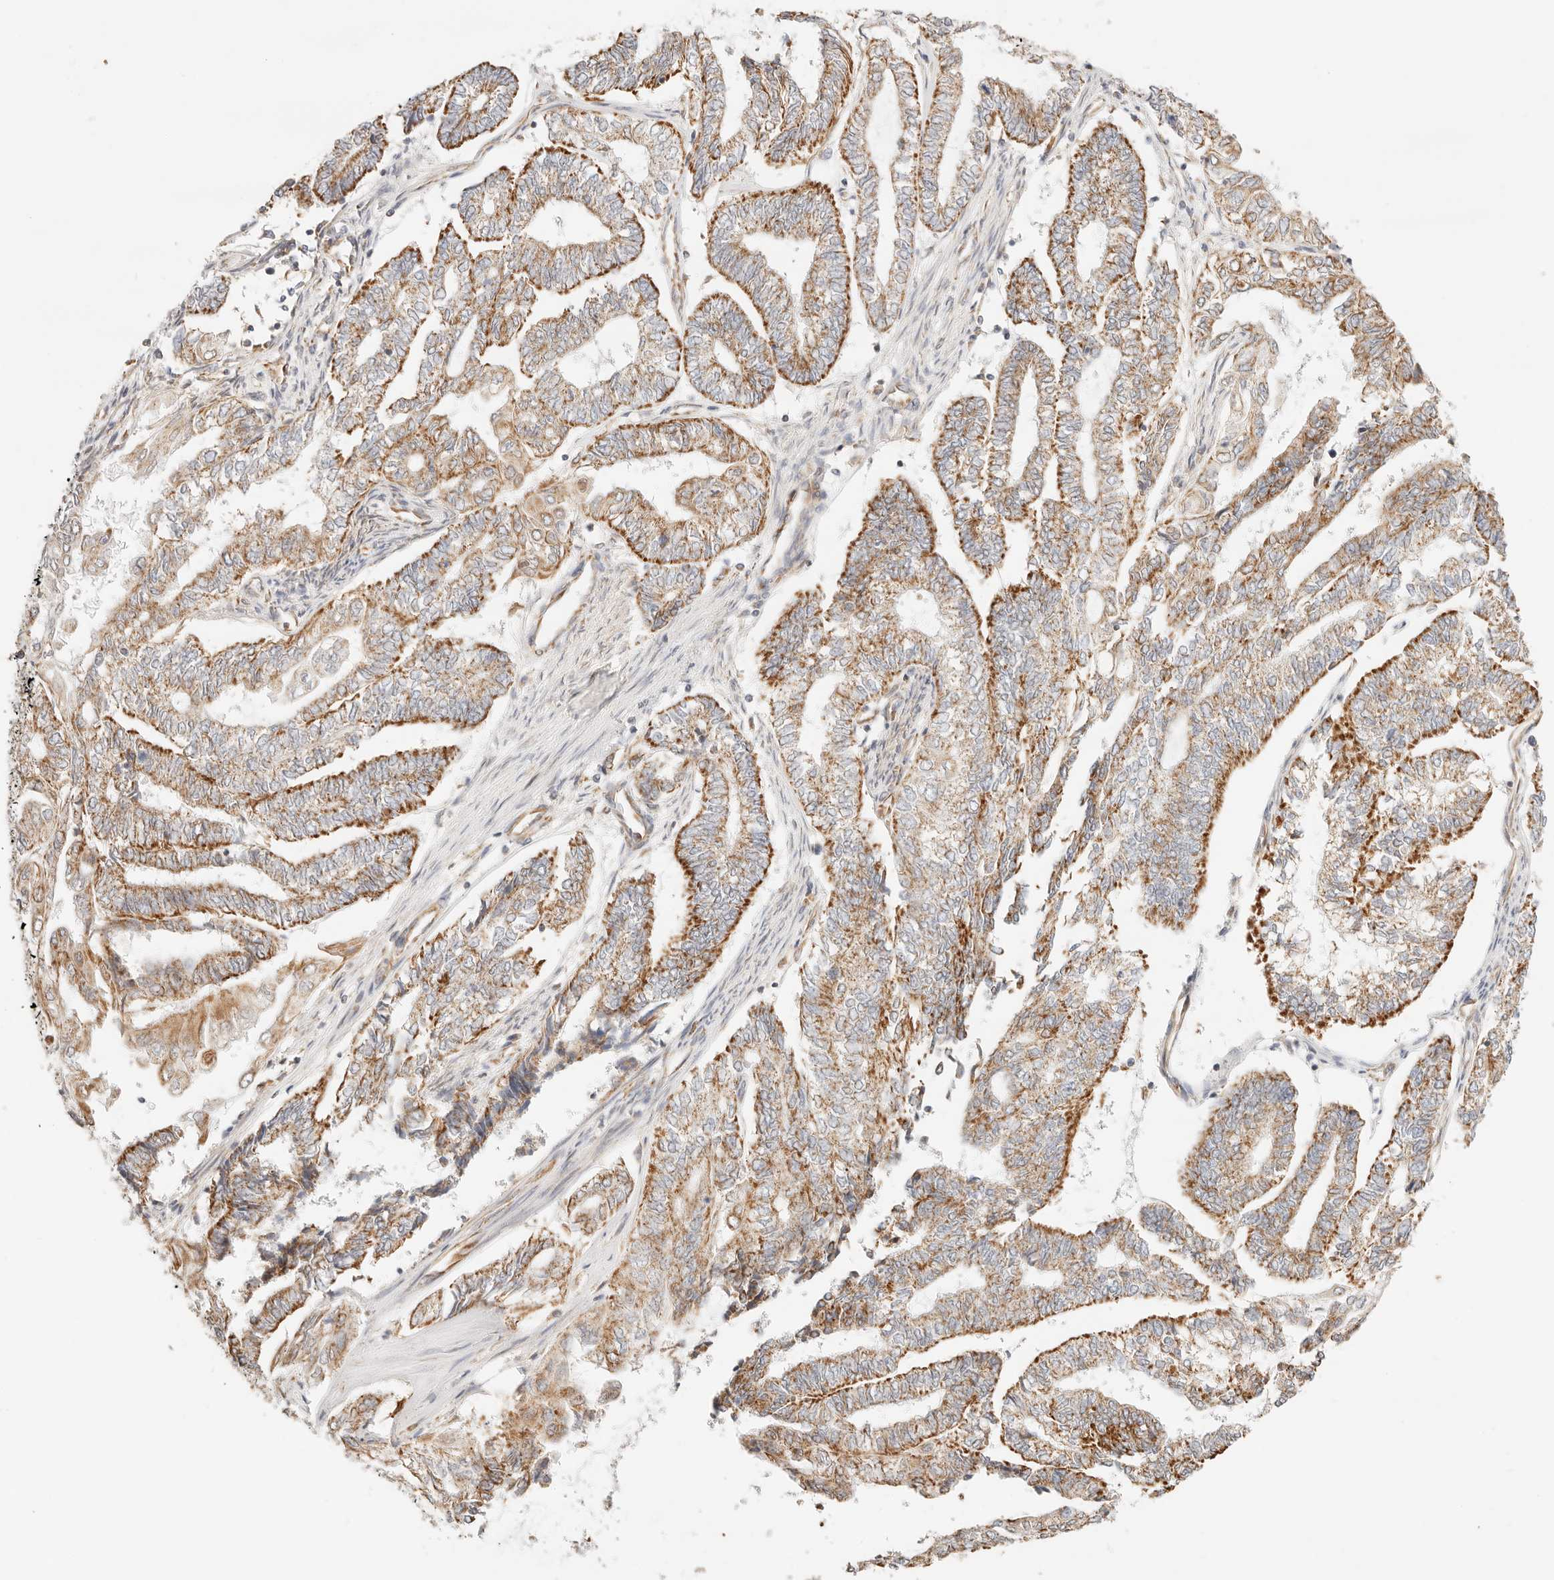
{"staining": {"intensity": "strong", "quantity": ">75%", "location": "cytoplasmic/membranous"}, "tissue": "endometrial cancer", "cell_type": "Tumor cells", "image_type": "cancer", "snomed": [{"axis": "morphology", "description": "Adenocarcinoma, NOS"}, {"axis": "topography", "description": "Uterus"}, {"axis": "topography", "description": "Endometrium"}], "caption": "Endometrial cancer (adenocarcinoma) tissue reveals strong cytoplasmic/membranous staining in approximately >75% of tumor cells", "gene": "ZC3H11A", "patient": {"sex": "female", "age": 70}}